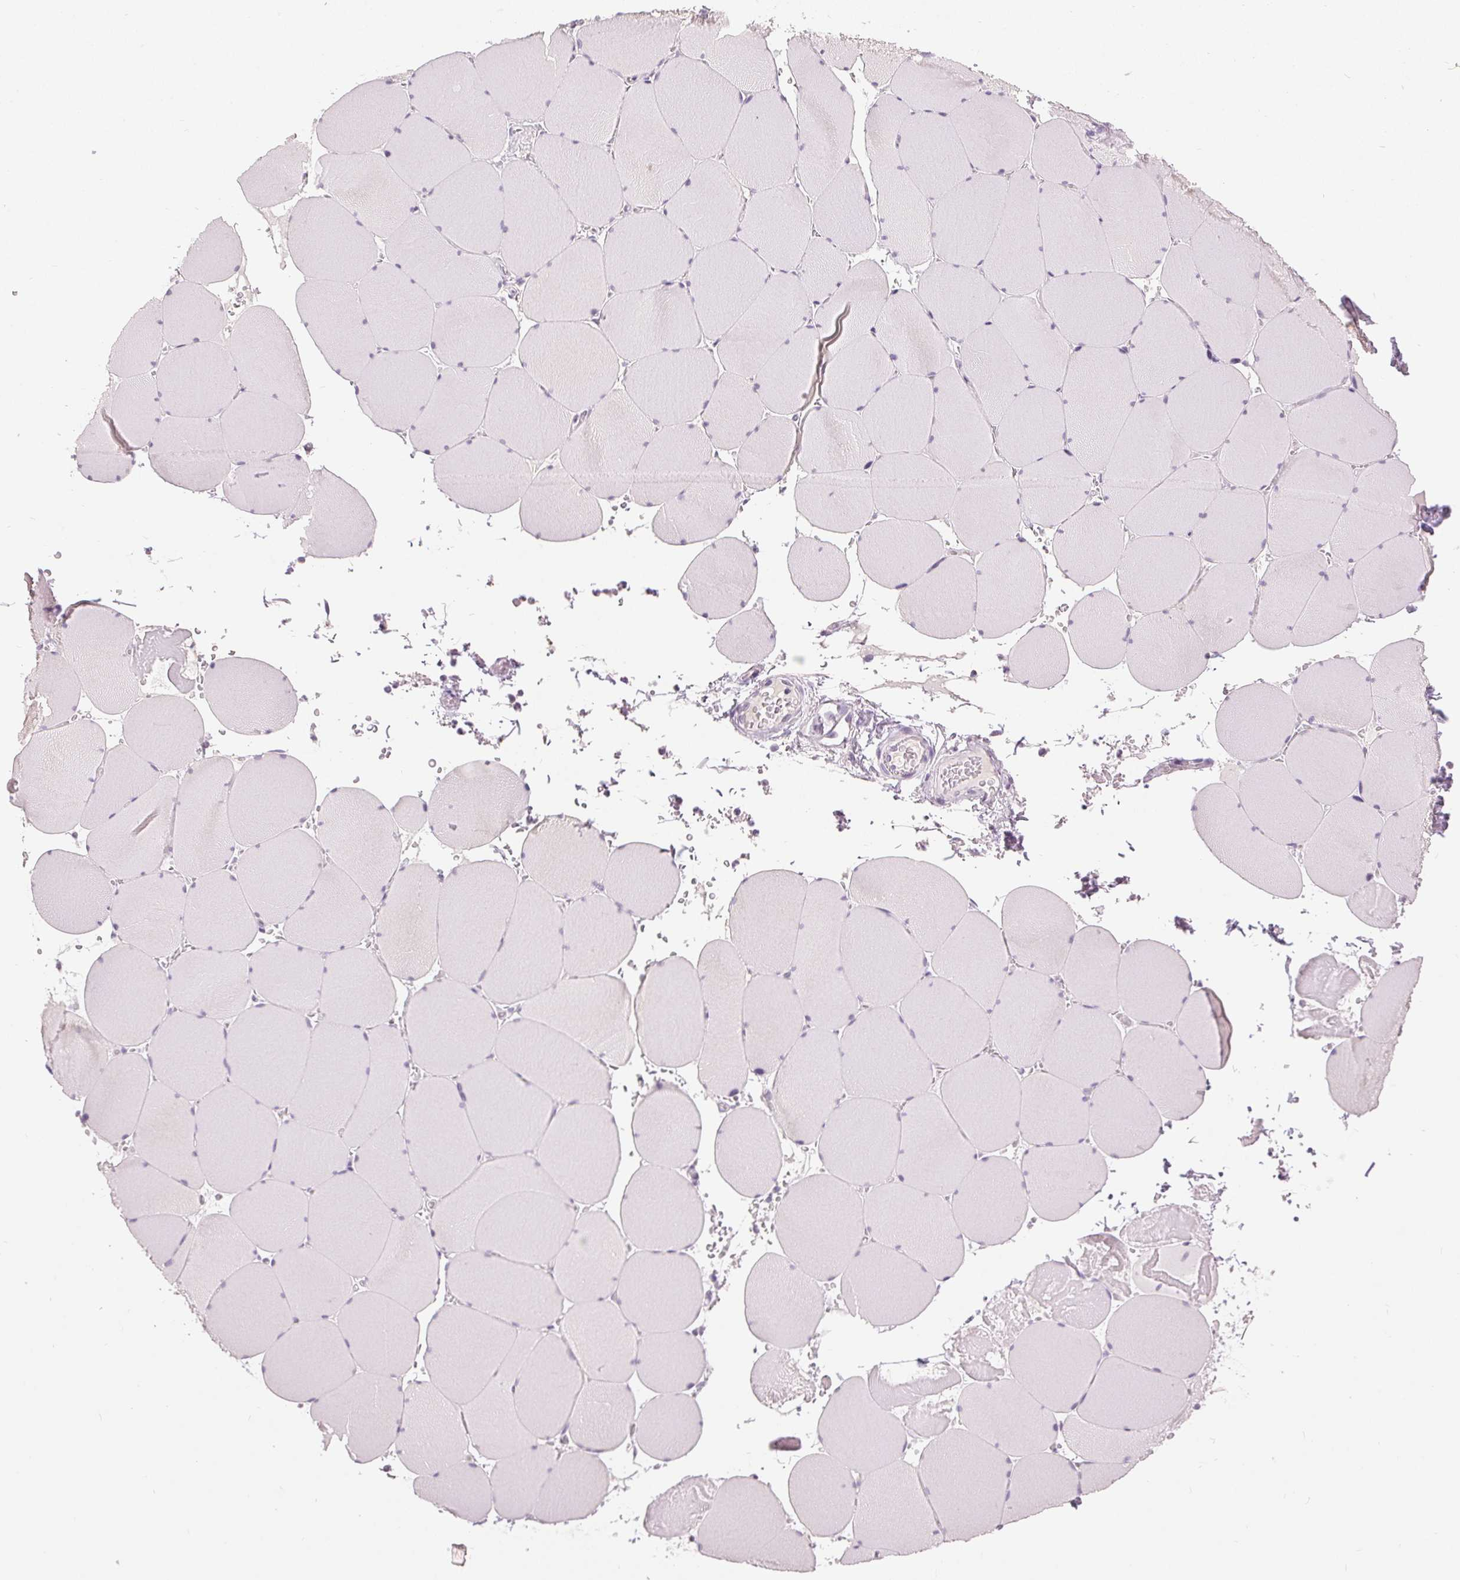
{"staining": {"intensity": "negative", "quantity": "none", "location": "none"}, "tissue": "skeletal muscle", "cell_type": "Myocytes", "image_type": "normal", "snomed": [{"axis": "morphology", "description": "Normal tissue, NOS"}, {"axis": "topography", "description": "Skeletal muscle"}], "caption": "DAB immunohistochemical staining of unremarkable skeletal muscle shows no significant positivity in myocytes.", "gene": "DSG3", "patient": {"sex": "male", "age": 25}}